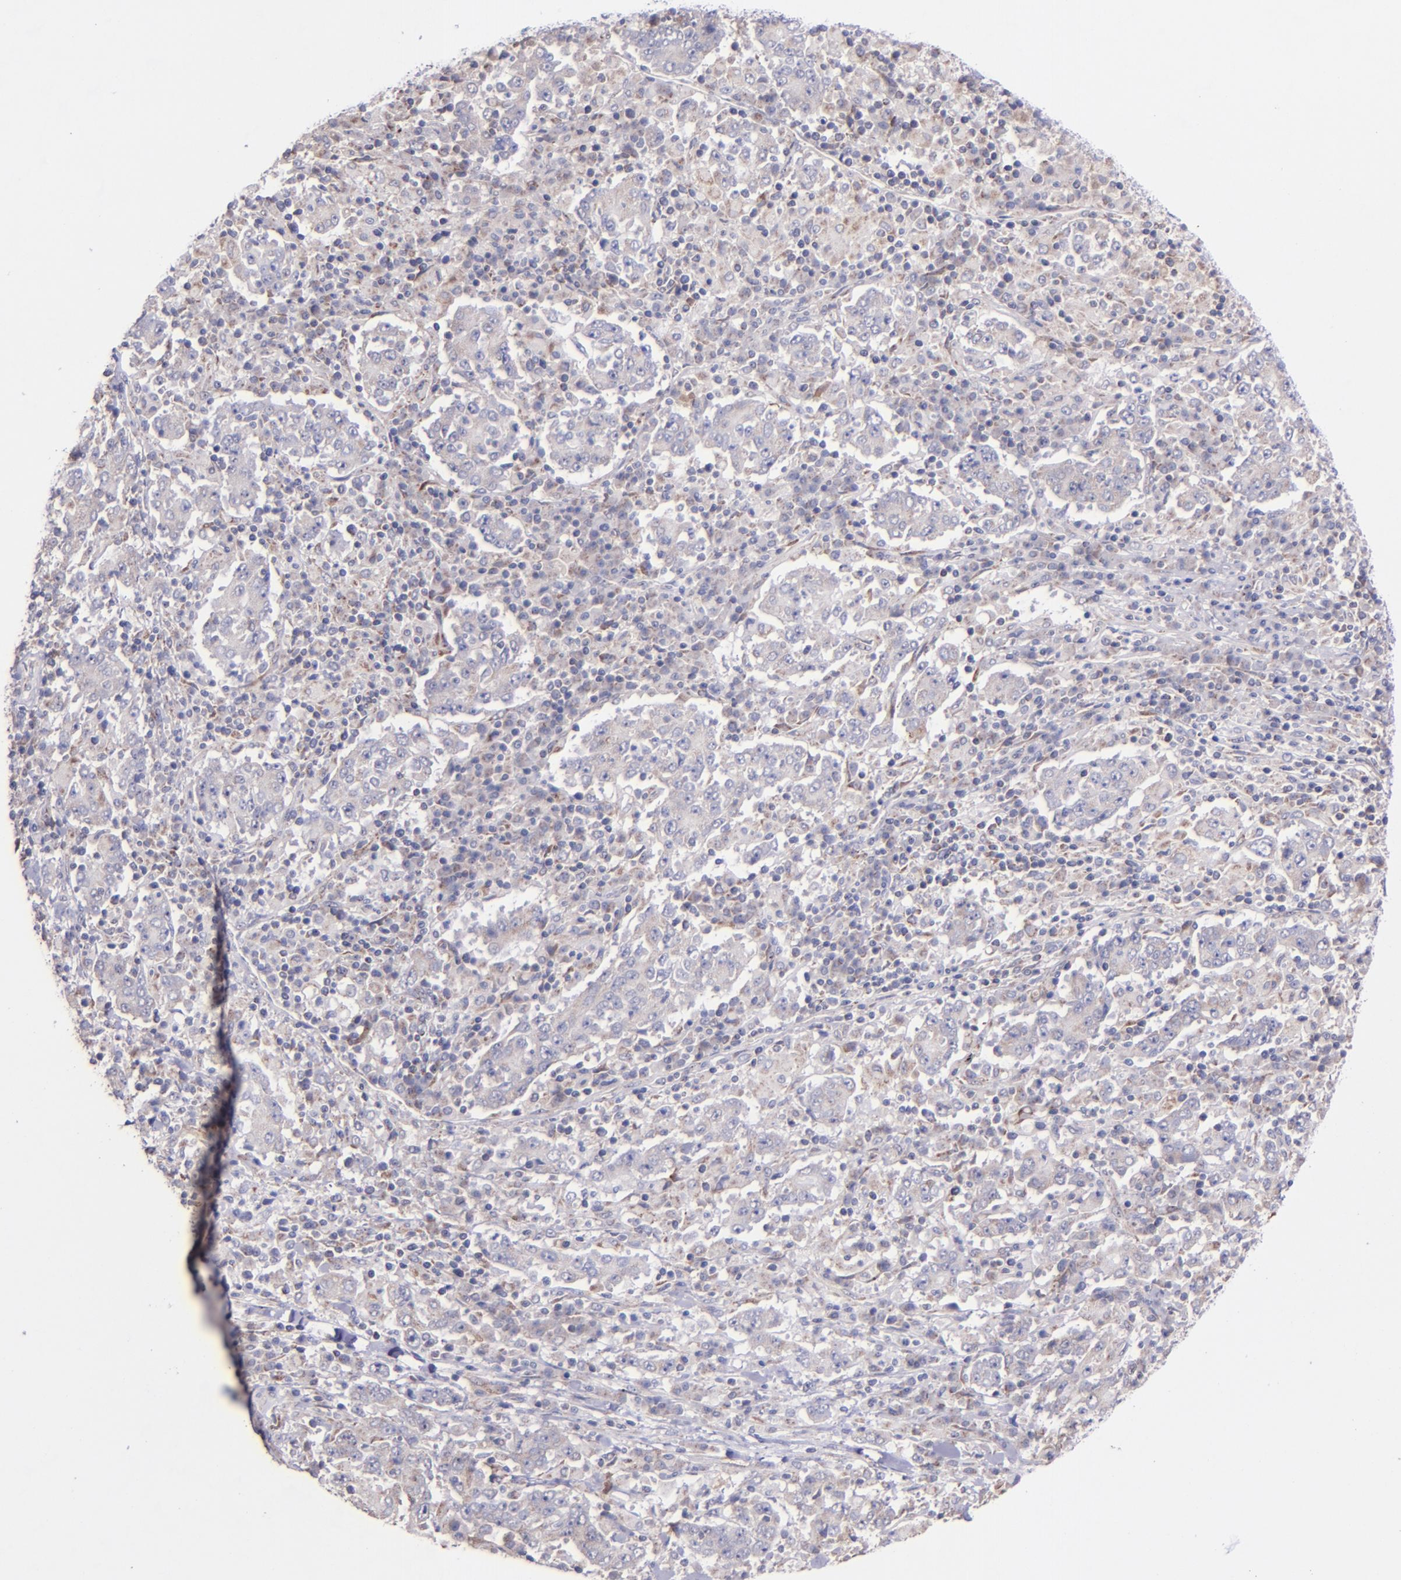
{"staining": {"intensity": "weak", "quantity": "25%-75%", "location": "cytoplasmic/membranous"}, "tissue": "stomach cancer", "cell_type": "Tumor cells", "image_type": "cancer", "snomed": [{"axis": "morphology", "description": "Normal tissue, NOS"}, {"axis": "morphology", "description": "Adenocarcinoma, NOS"}, {"axis": "topography", "description": "Stomach, upper"}, {"axis": "topography", "description": "Stomach"}], "caption": "Protein expression analysis of human stomach adenocarcinoma reveals weak cytoplasmic/membranous expression in about 25%-75% of tumor cells.", "gene": "SHC1", "patient": {"sex": "male", "age": 59}}